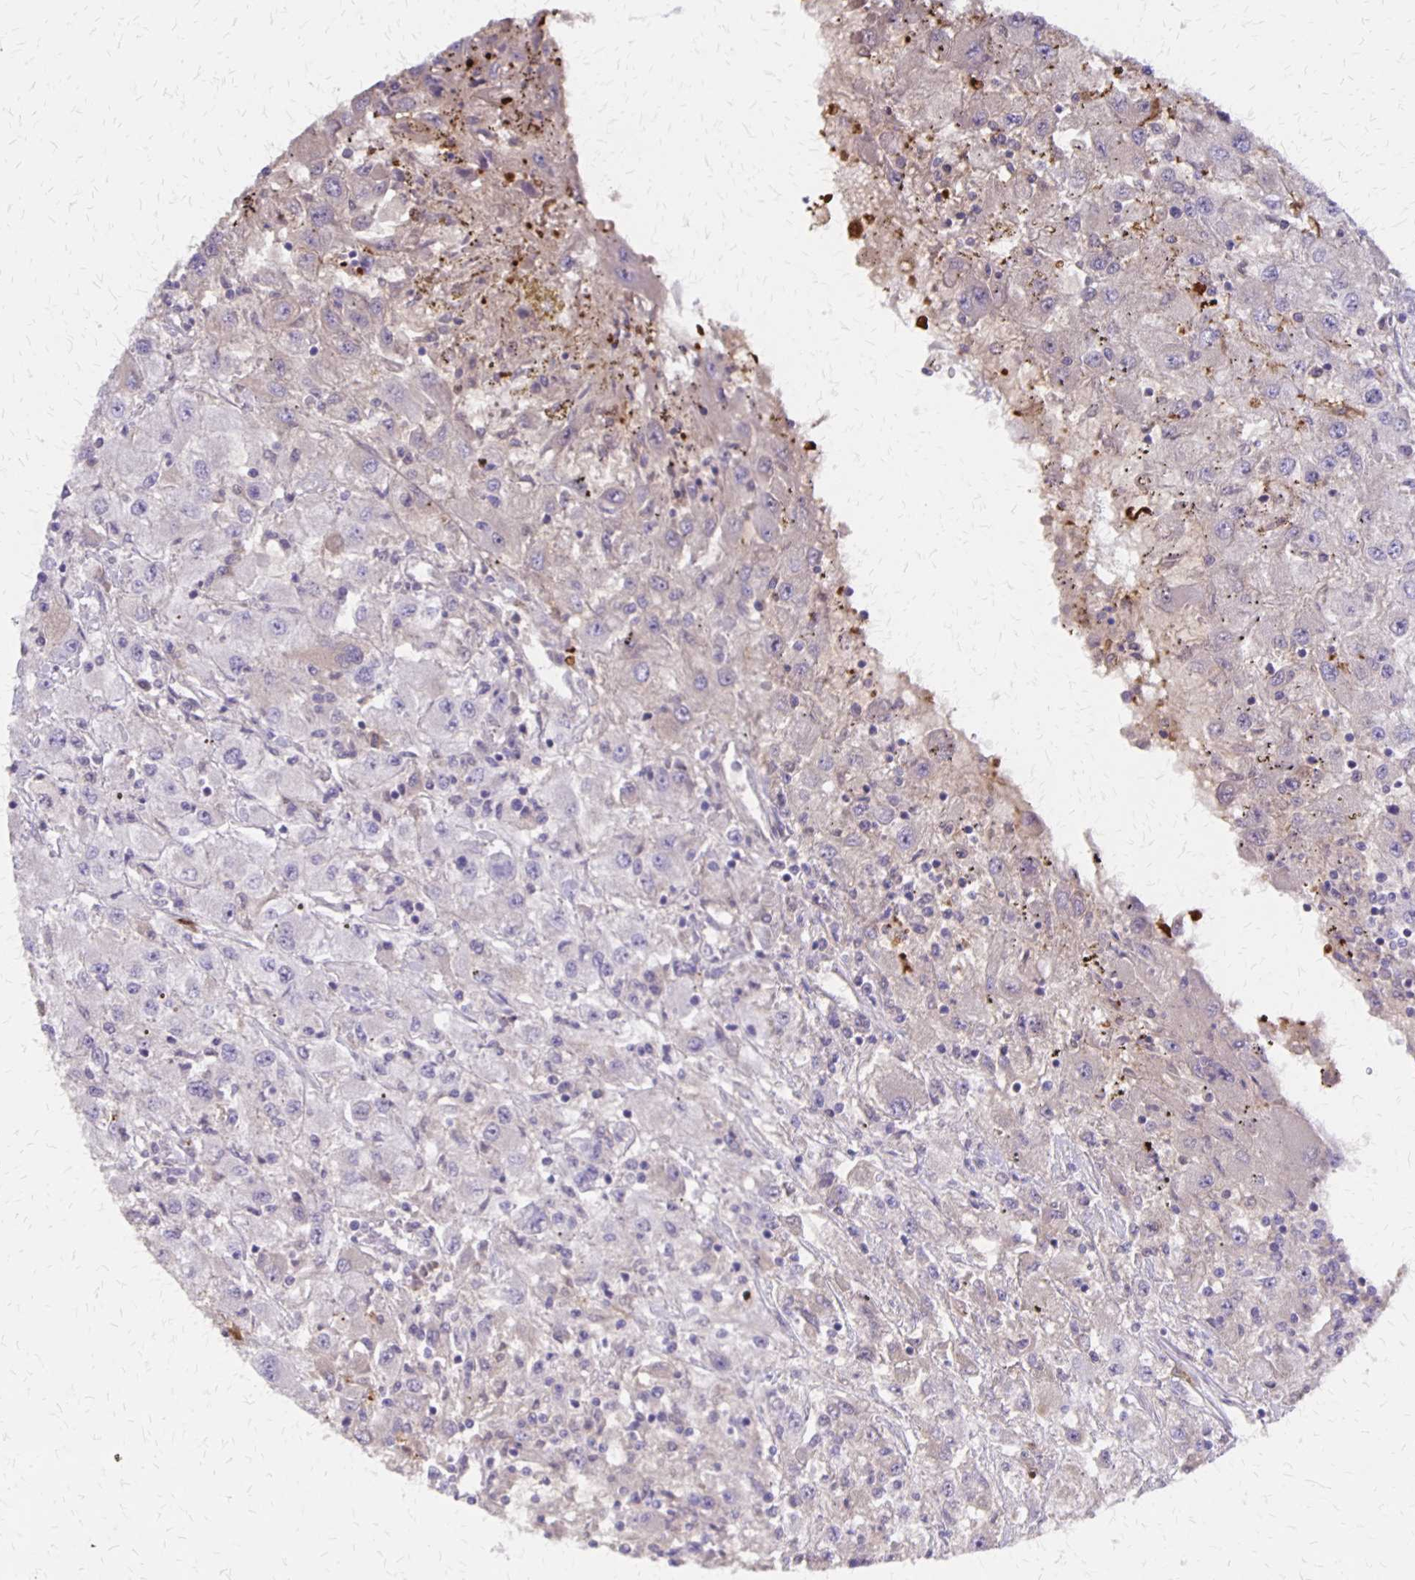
{"staining": {"intensity": "negative", "quantity": "none", "location": "none"}, "tissue": "renal cancer", "cell_type": "Tumor cells", "image_type": "cancer", "snomed": [{"axis": "morphology", "description": "Adenocarcinoma, NOS"}, {"axis": "topography", "description": "Kidney"}], "caption": "Immunohistochemical staining of human renal adenocarcinoma displays no significant expression in tumor cells. The staining was performed using DAB (3,3'-diaminobenzidine) to visualize the protein expression in brown, while the nuclei were stained in blue with hematoxylin (Magnification: 20x).", "gene": "NOG", "patient": {"sex": "female", "age": 67}}